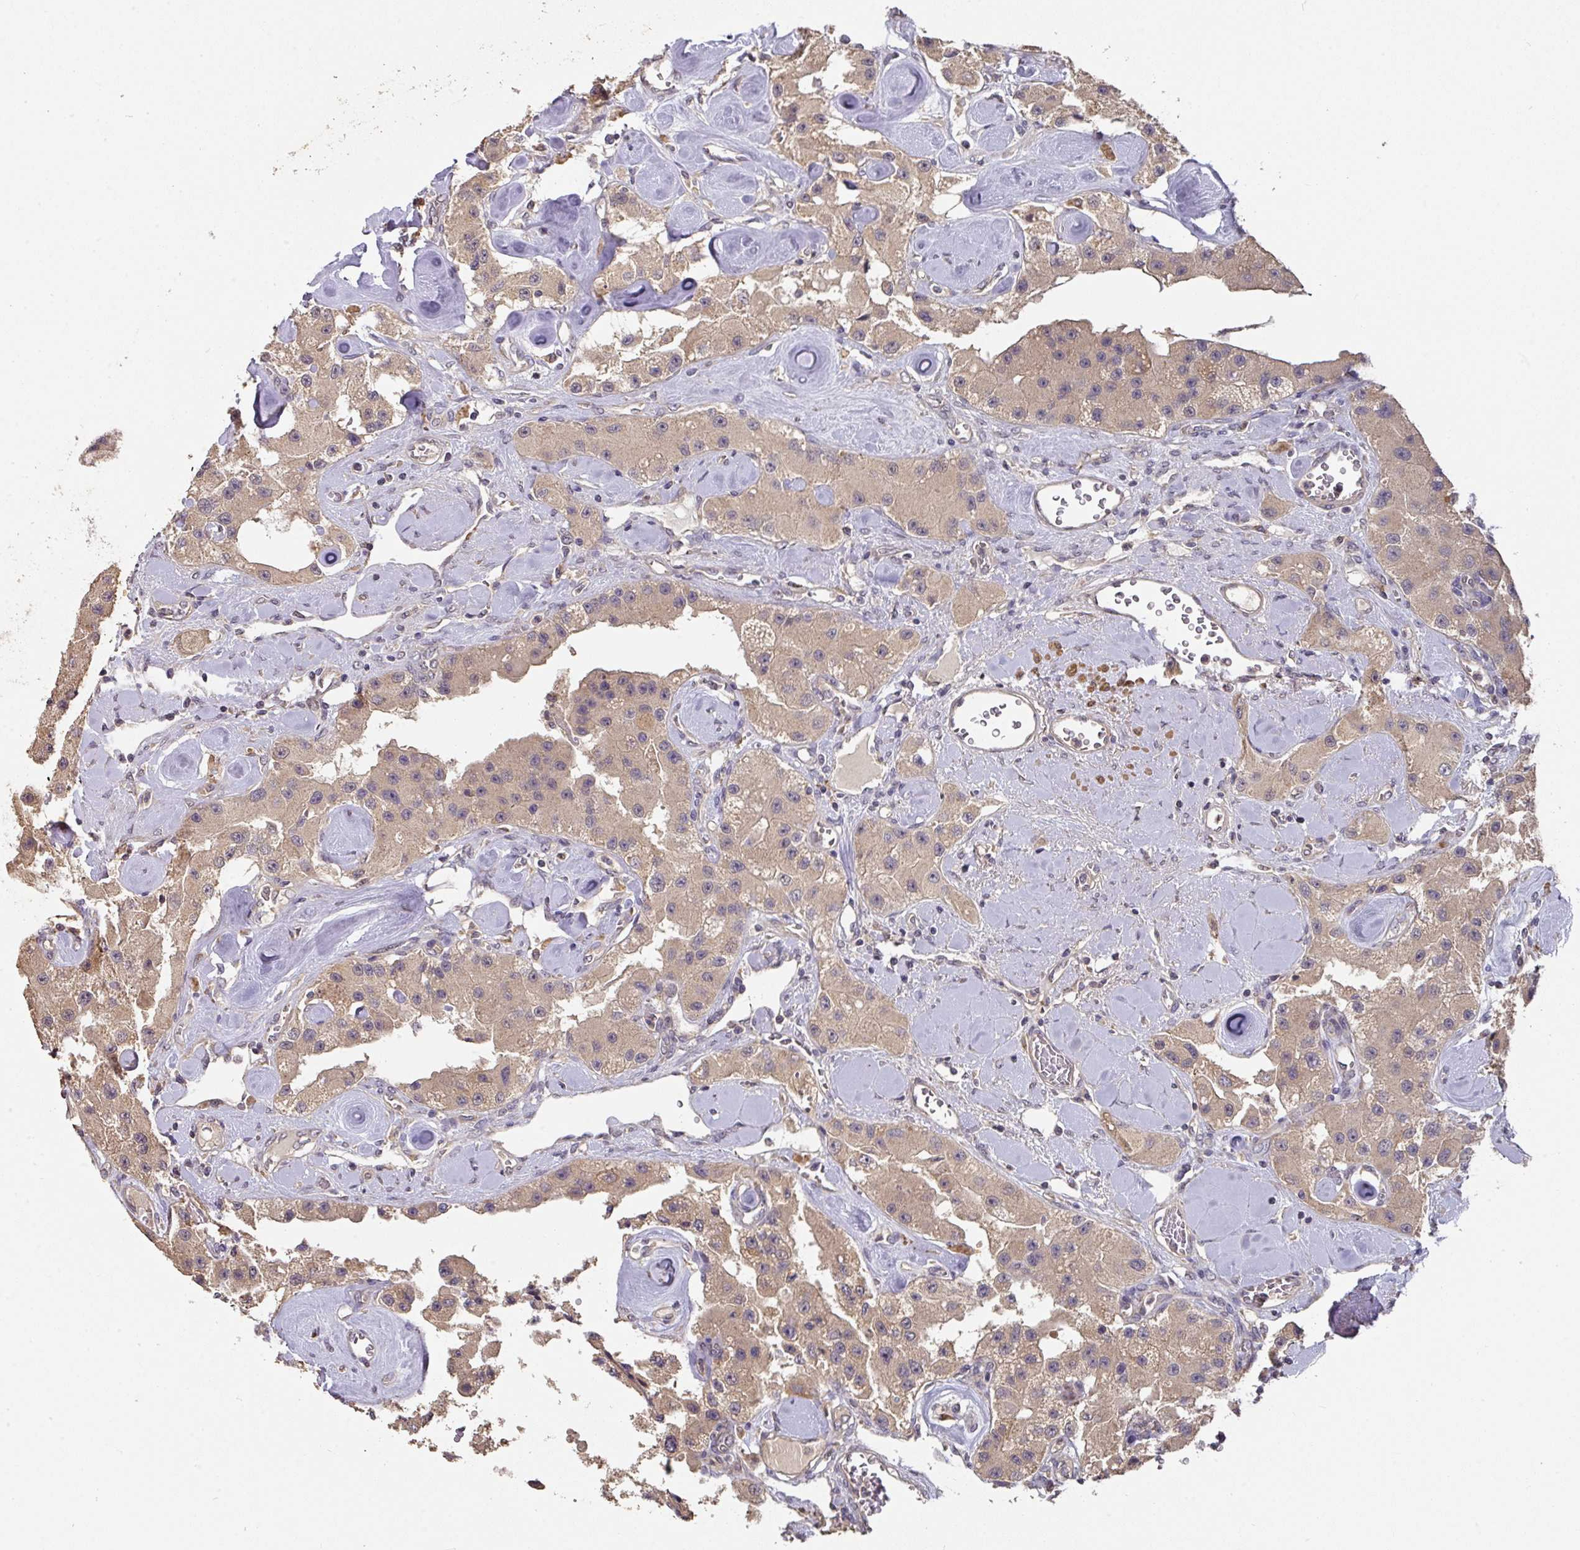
{"staining": {"intensity": "weak", "quantity": ">75%", "location": "cytoplasmic/membranous"}, "tissue": "carcinoid", "cell_type": "Tumor cells", "image_type": "cancer", "snomed": [{"axis": "morphology", "description": "Carcinoid, malignant, NOS"}, {"axis": "topography", "description": "Pancreas"}], "caption": "Immunohistochemistry (IHC) photomicrograph of neoplastic tissue: carcinoid (malignant) stained using IHC demonstrates low levels of weak protein expression localized specifically in the cytoplasmic/membranous of tumor cells, appearing as a cytoplasmic/membranous brown color.", "gene": "ACVR2B", "patient": {"sex": "male", "age": 41}}